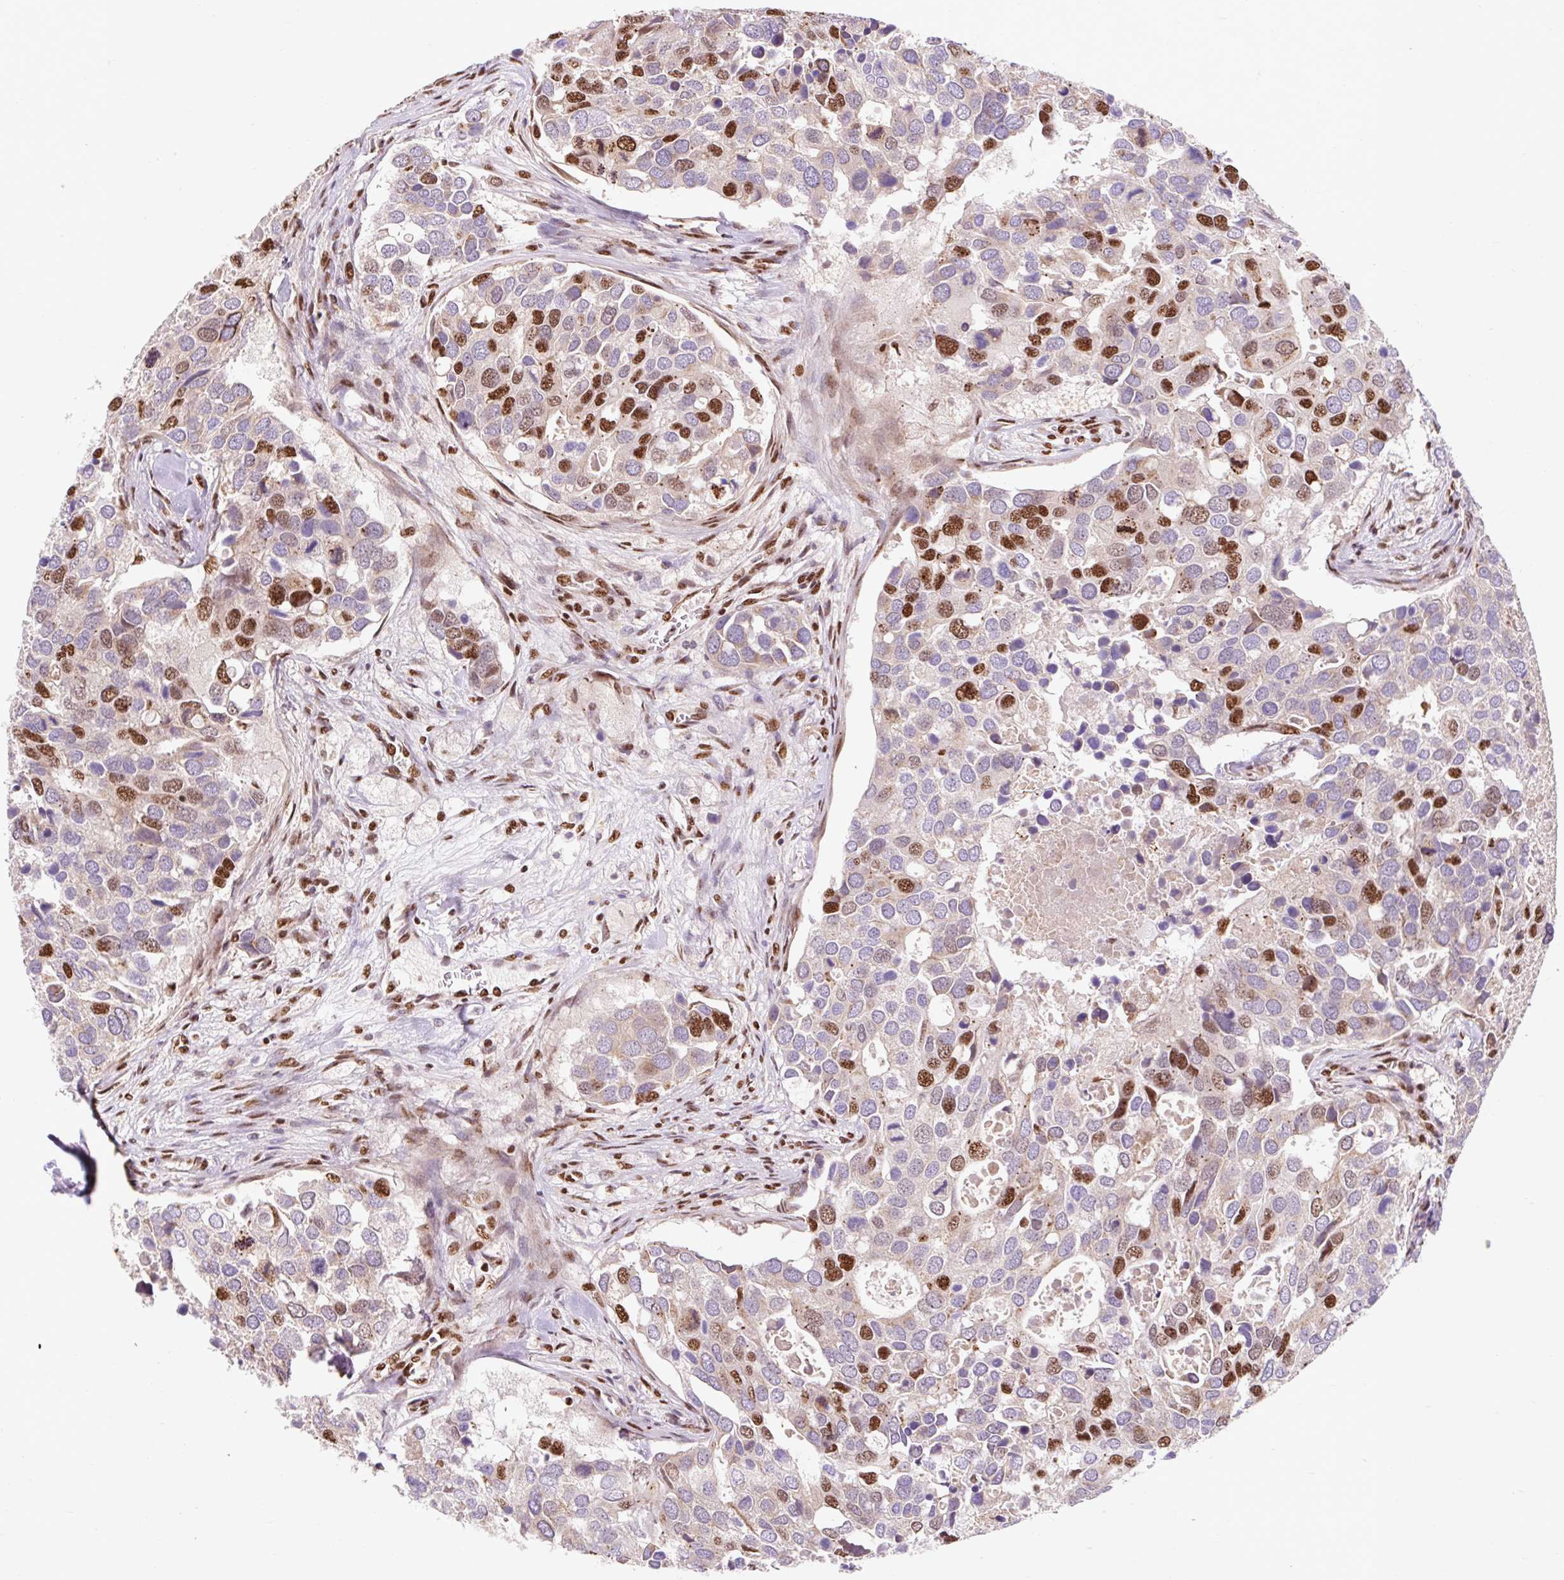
{"staining": {"intensity": "strong", "quantity": "25%-75%", "location": "nuclear"}, "tissue": "breast cancer", "cell_type": "Tumor cells", "image_type": "cancer", "snomed": [{"axis": "morphology", "description": "Duct carcinoma"}, {"axis": "topography", "description": "Breast"}], "caption": "This micrograph displays immunohistochemistry (IHC) staining of breast intraductal carcinoma, with high strong nuclear staining in approximately 25%-75% of tumor cells.", "gene": "BICRA", "patient": {"sex": "female", "age": 83}}